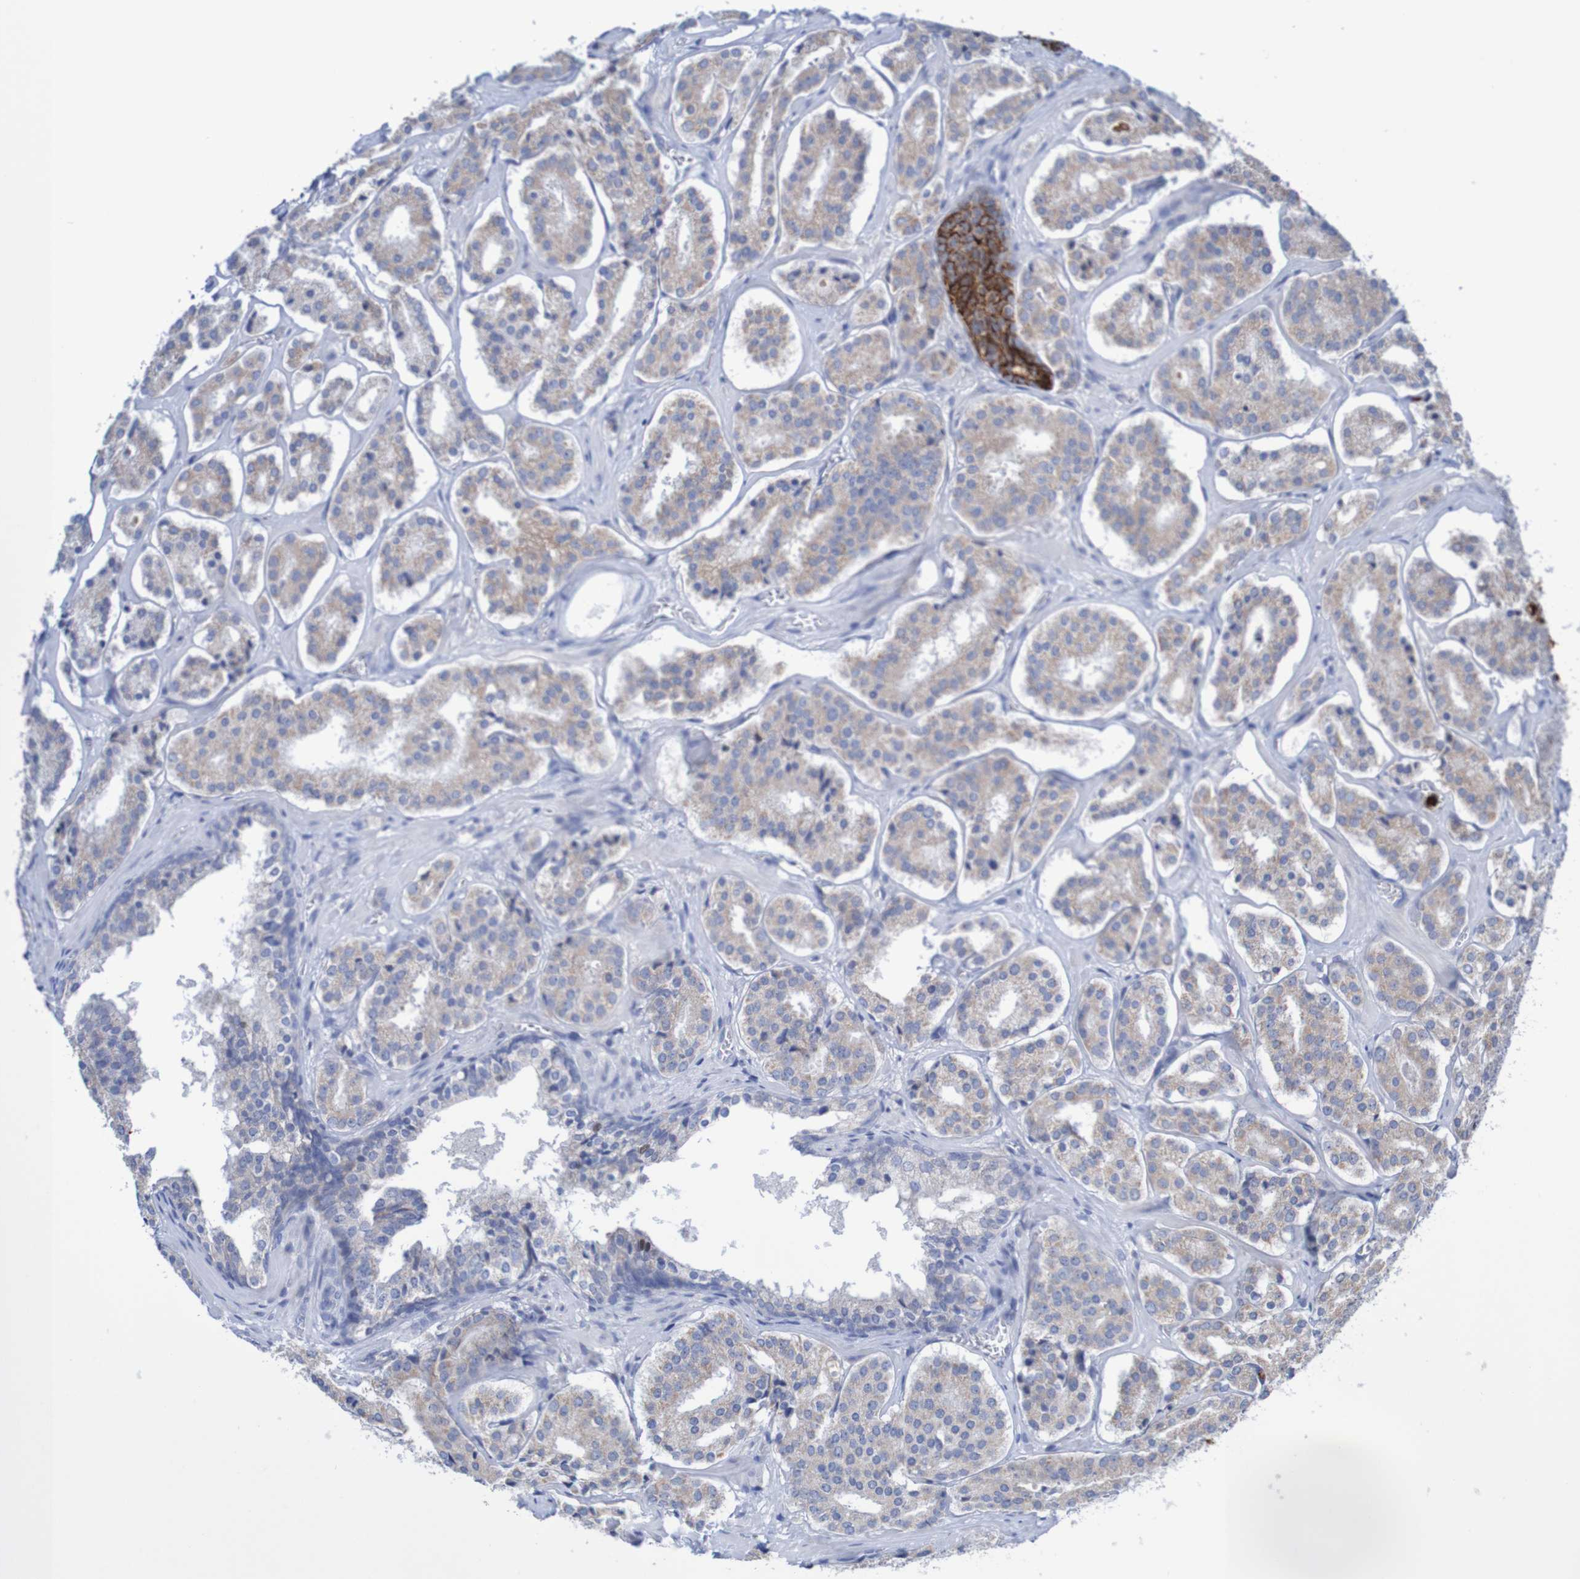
{"staining": {"intensity": "weak", "quantity": ">75%", "location": "cytoplasmic/membranous"}, "tissue": "prostate cancer", "cell_type": "Tumor cells", "image_type": "cancer", "snomed": [{"axis": "morphology", "description": "Adenocarcinoma, High grade"}, {"axis": "topography", "description": "Prostate"}], "caption": "This is a photomicrograph of immunohistochemistry (IHC) staining of prostate cancer, which shows weak positivity in the cytoplasmic/membranous of tumor cells.", "gene": "PARP4", "patient": {"sex": "male", "age": 60}}